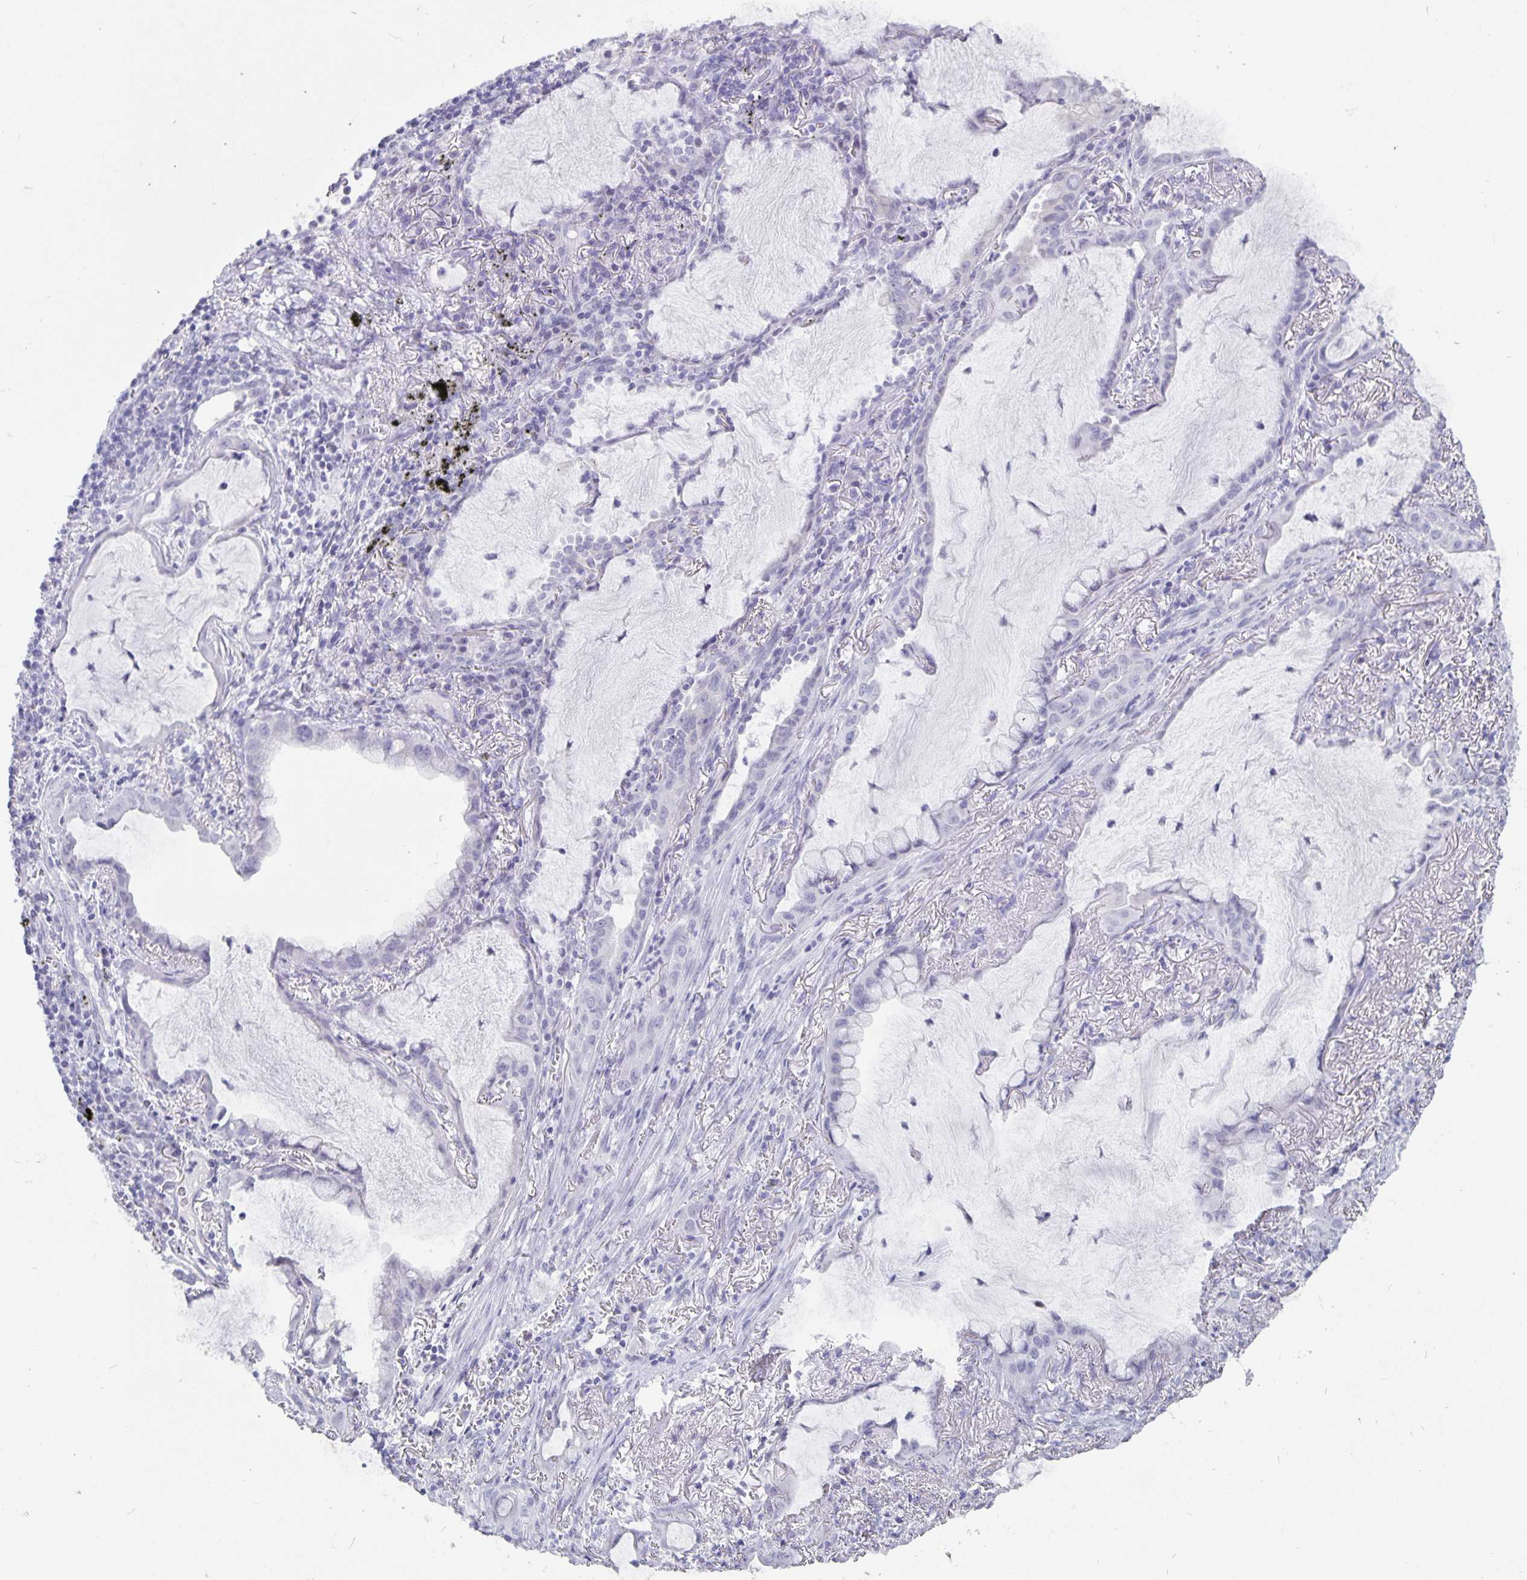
{"staining": {"intensity": "negative", "quantity": "none", "location": "none"}, "tissue": "lung cancer", "cell_type": "Tumor cells", "image_type": "cancer", "snomed": [{"axis": "morphology", "description": "Adenocarcinoma, NOS"}, {"axis": "topography", "description": "Lung"}], "caption": "The photomicrograph shows no staining of tumor cells in lung adenocarcinoma.", "gene": "OLIG2", "patient": {"sex": "male", "age": 65}}